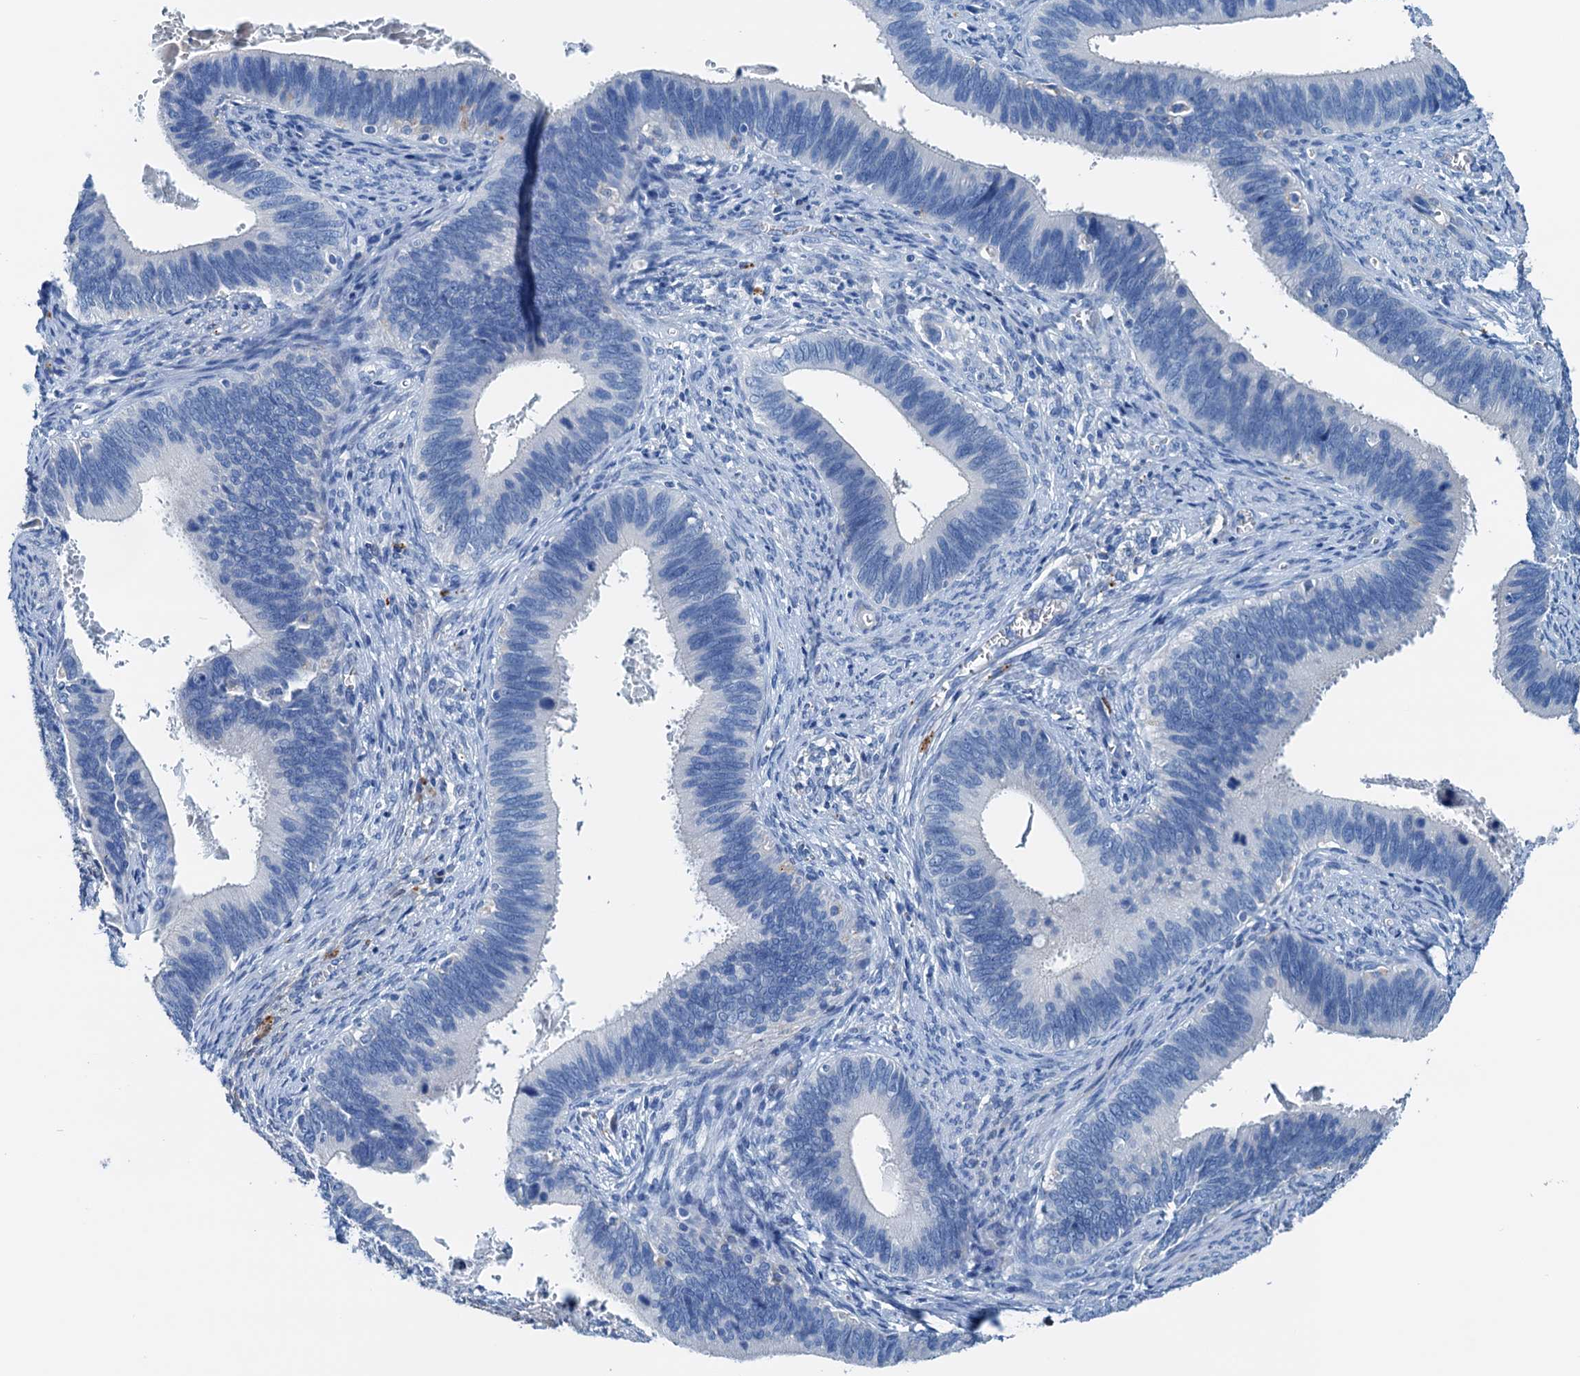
{"staining": {"intensity": "negative", "quantity": "none", "location": "none"}, "tissue": "cervical cancer", "cell_type": "Tumor cells", "image_type": "cancer", "snomed": [{"axis": "morphology", "description": "Adenocarcinoma, NOS"}, {"axis": "topography", "description": "Cervix"}], "caption": "Immunohistochemical staining of human adenocarcinoma (cervical) demonstrates no significant positivity in tumor cells.", "gene": "C1QTNF4", "patient": {"sex": "female", "age": 42}}